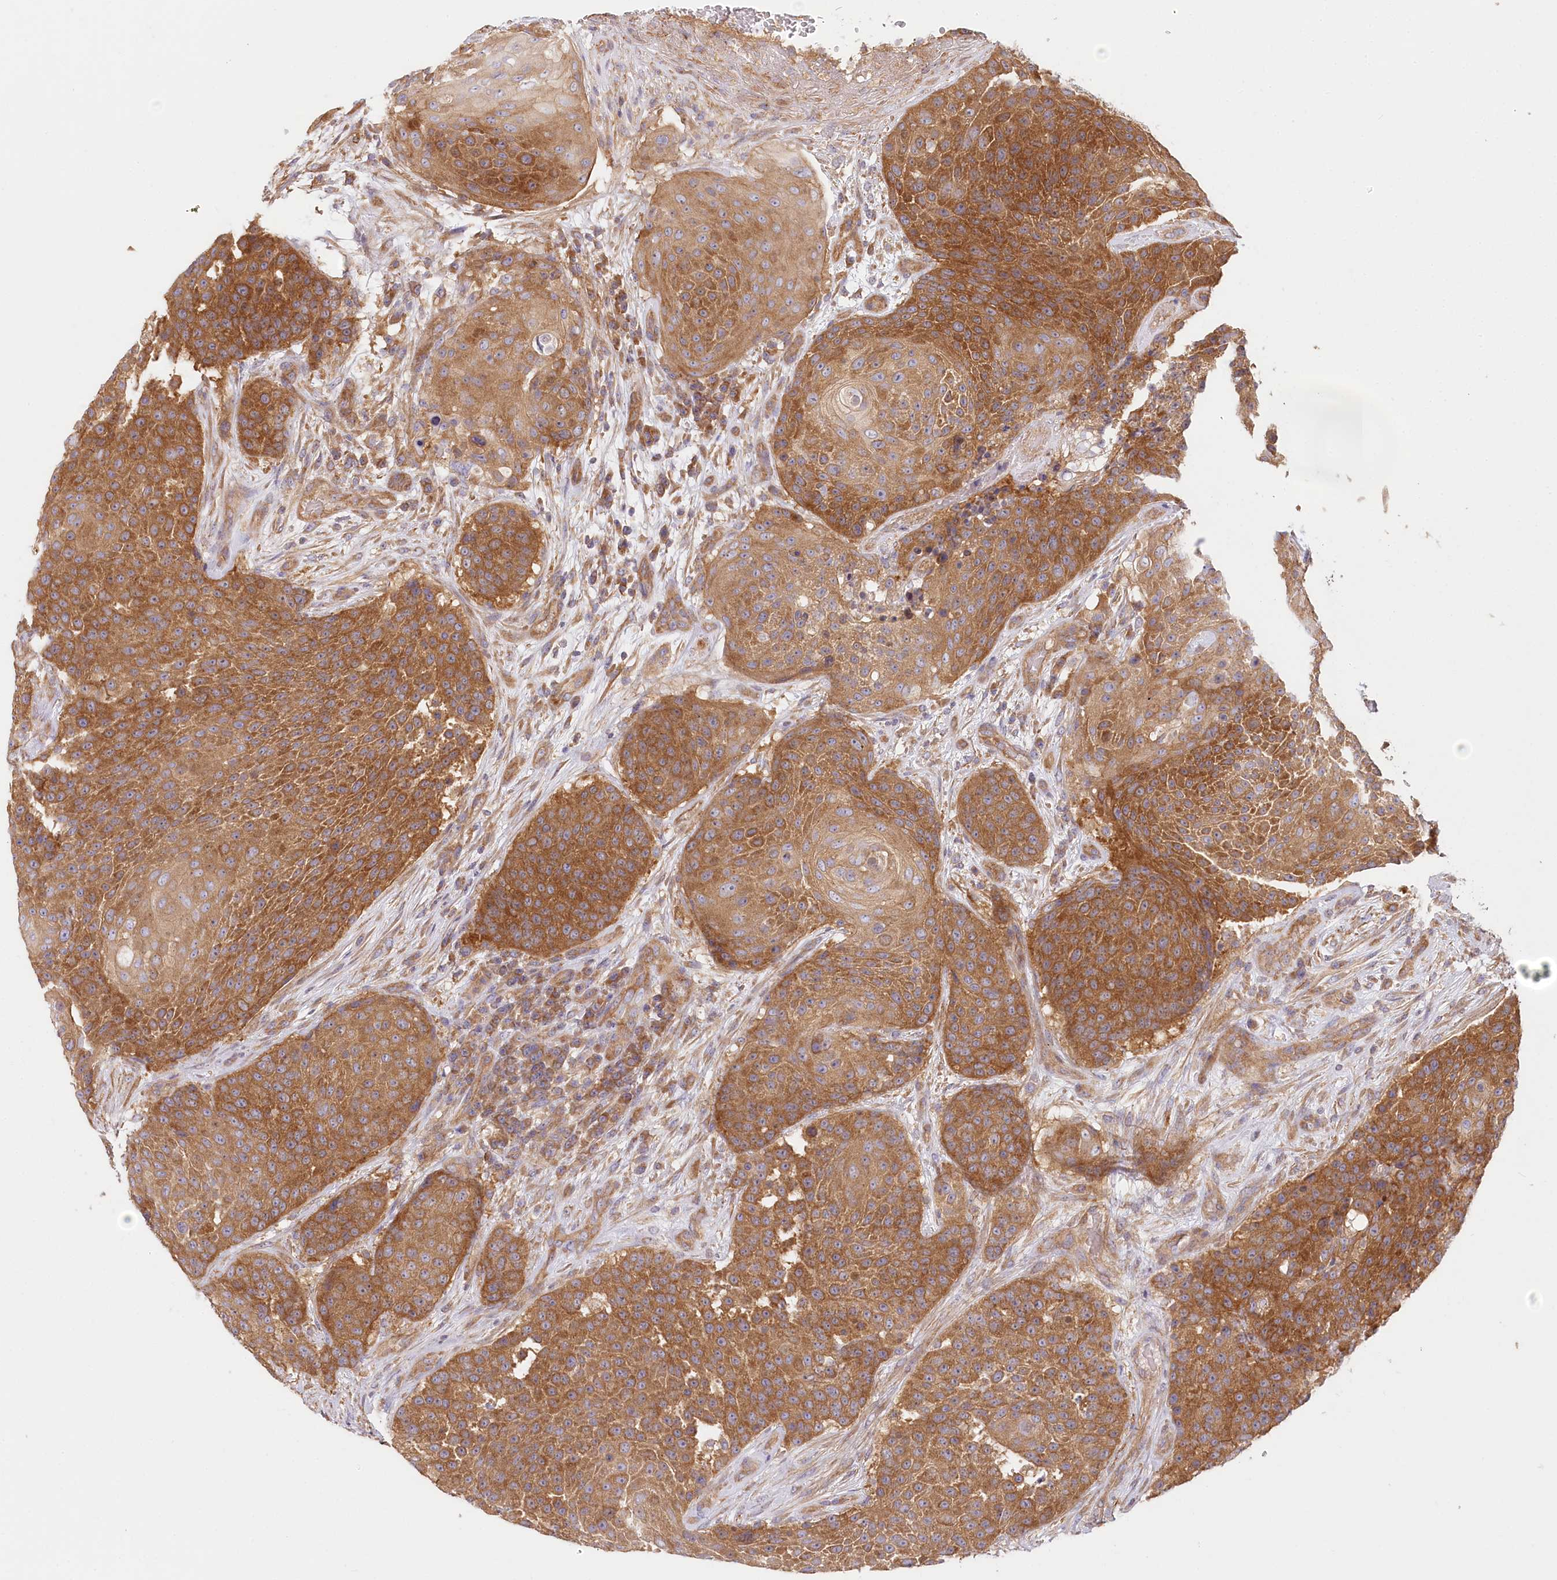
{"staining": {"intensity": "strong", "quantity": ">75%", "location": "cytoplasmic/membranous"}, "tissue": "urothelial cancer", "cell_type": "Tumor cells", "image_type": "cancer", "snomed": [{"axis": "morphology", "description": "Urothelial carcinoma, High grade"}, {"axis": "topography", "description": "Urinary bladder"}], "caption": "This is a histology image of immunohistochemistry (IHC) staining of high-grade urothelial carcinoma, which shows strong positivity in the cytoplasmic/membranous of tumor cells.", "gene": "UMPS", "patient": {"sex": "female", "age": 63}}